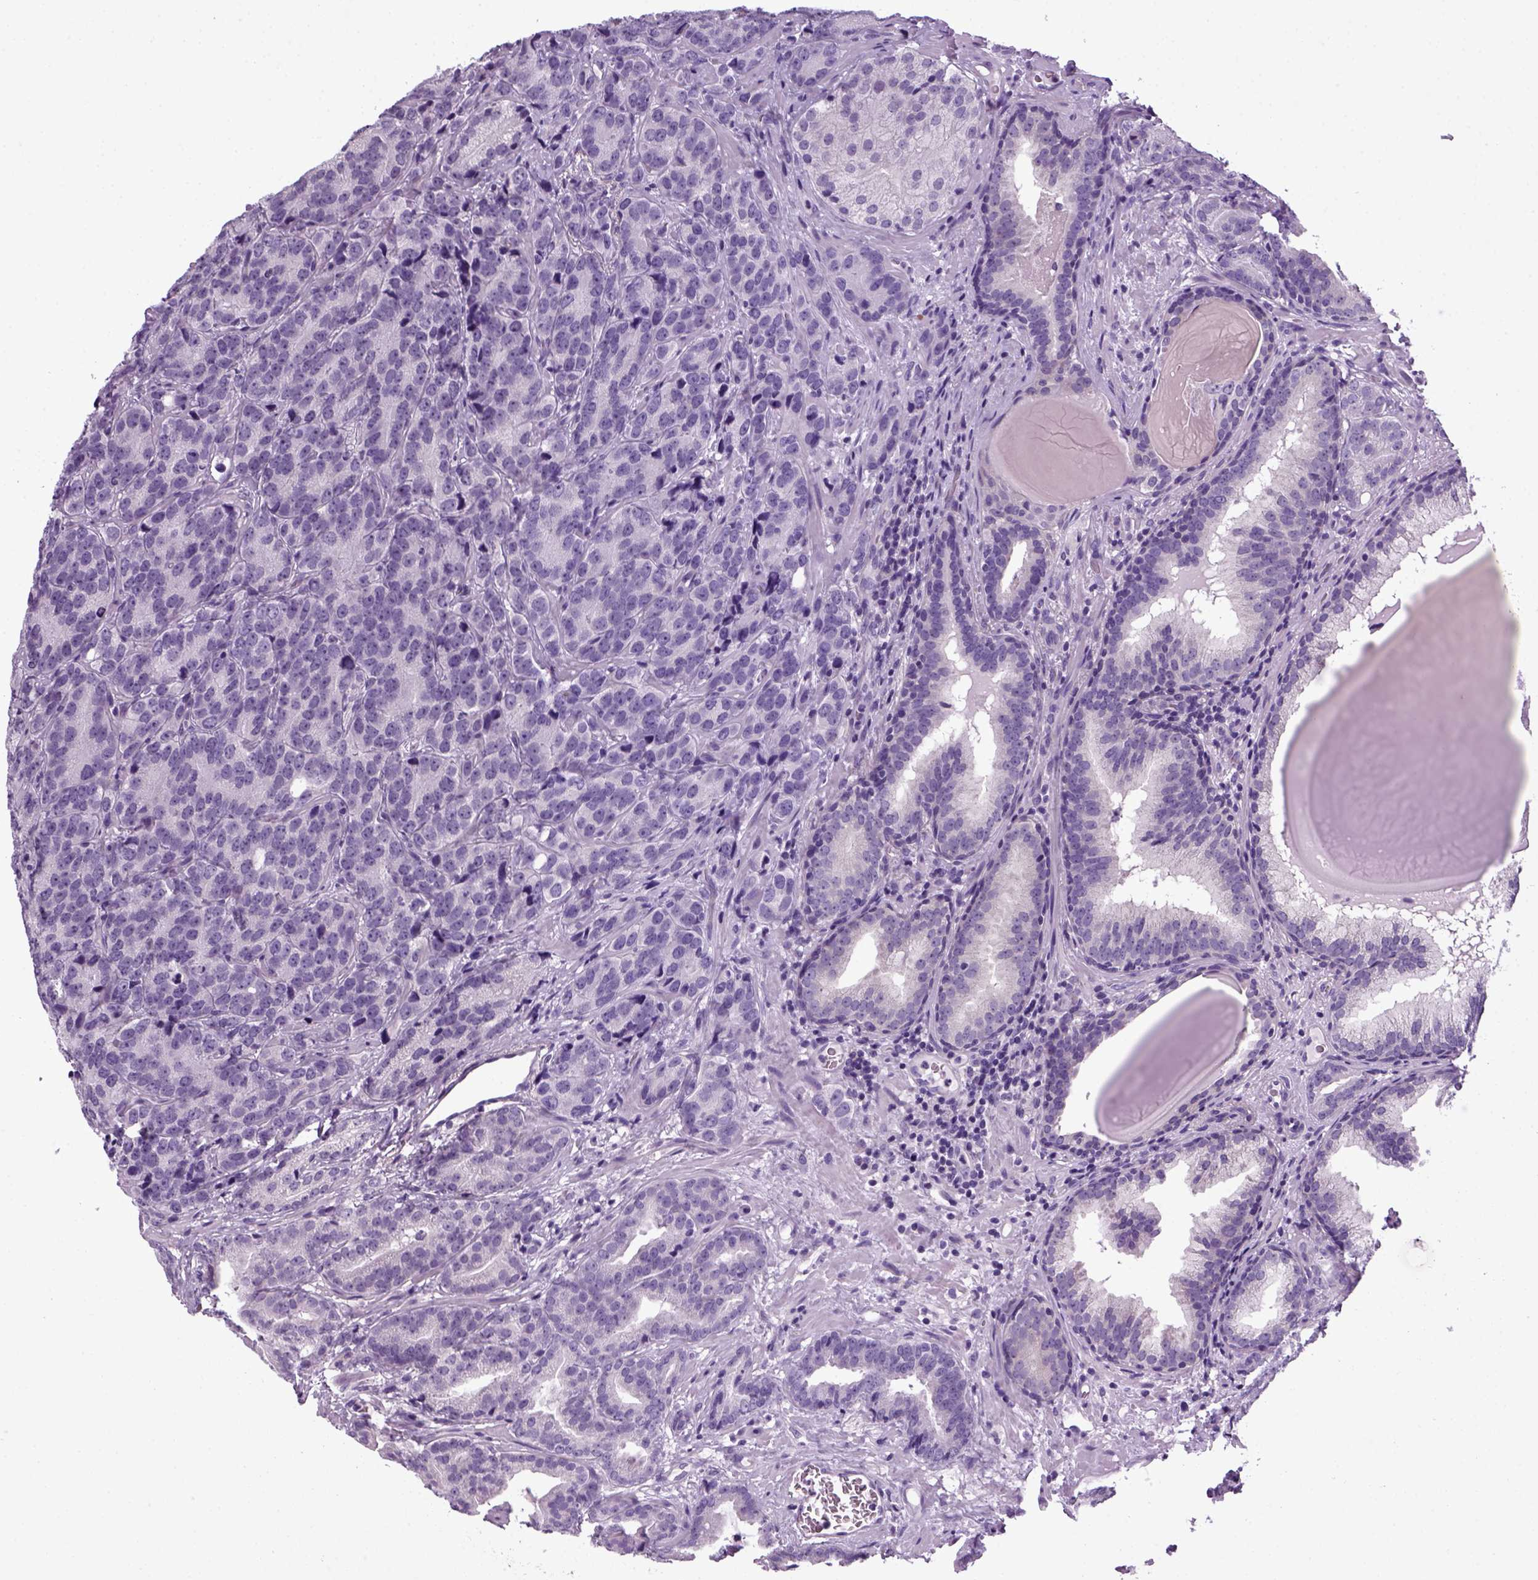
{"staining": {"intensity": "negative", "quantity": "none", "location": "none"}, "tissue": "prostate cancer", "cell_type": "Tumor cells", "image_type": "cancer", "snomed": [{"axis": "morphology", "description": "Adenocarcinoma, NOS"}, {"axis": "topography", "description": "Prostate"}], "caption": "IHC photomicrograph of neoplastic tissue: prostate adenocarcinoma stained with DAB shows no significant protein expression in tumor cells.", "gene": "HMCN2", "patient": {"sex": "male", "age": 71}}